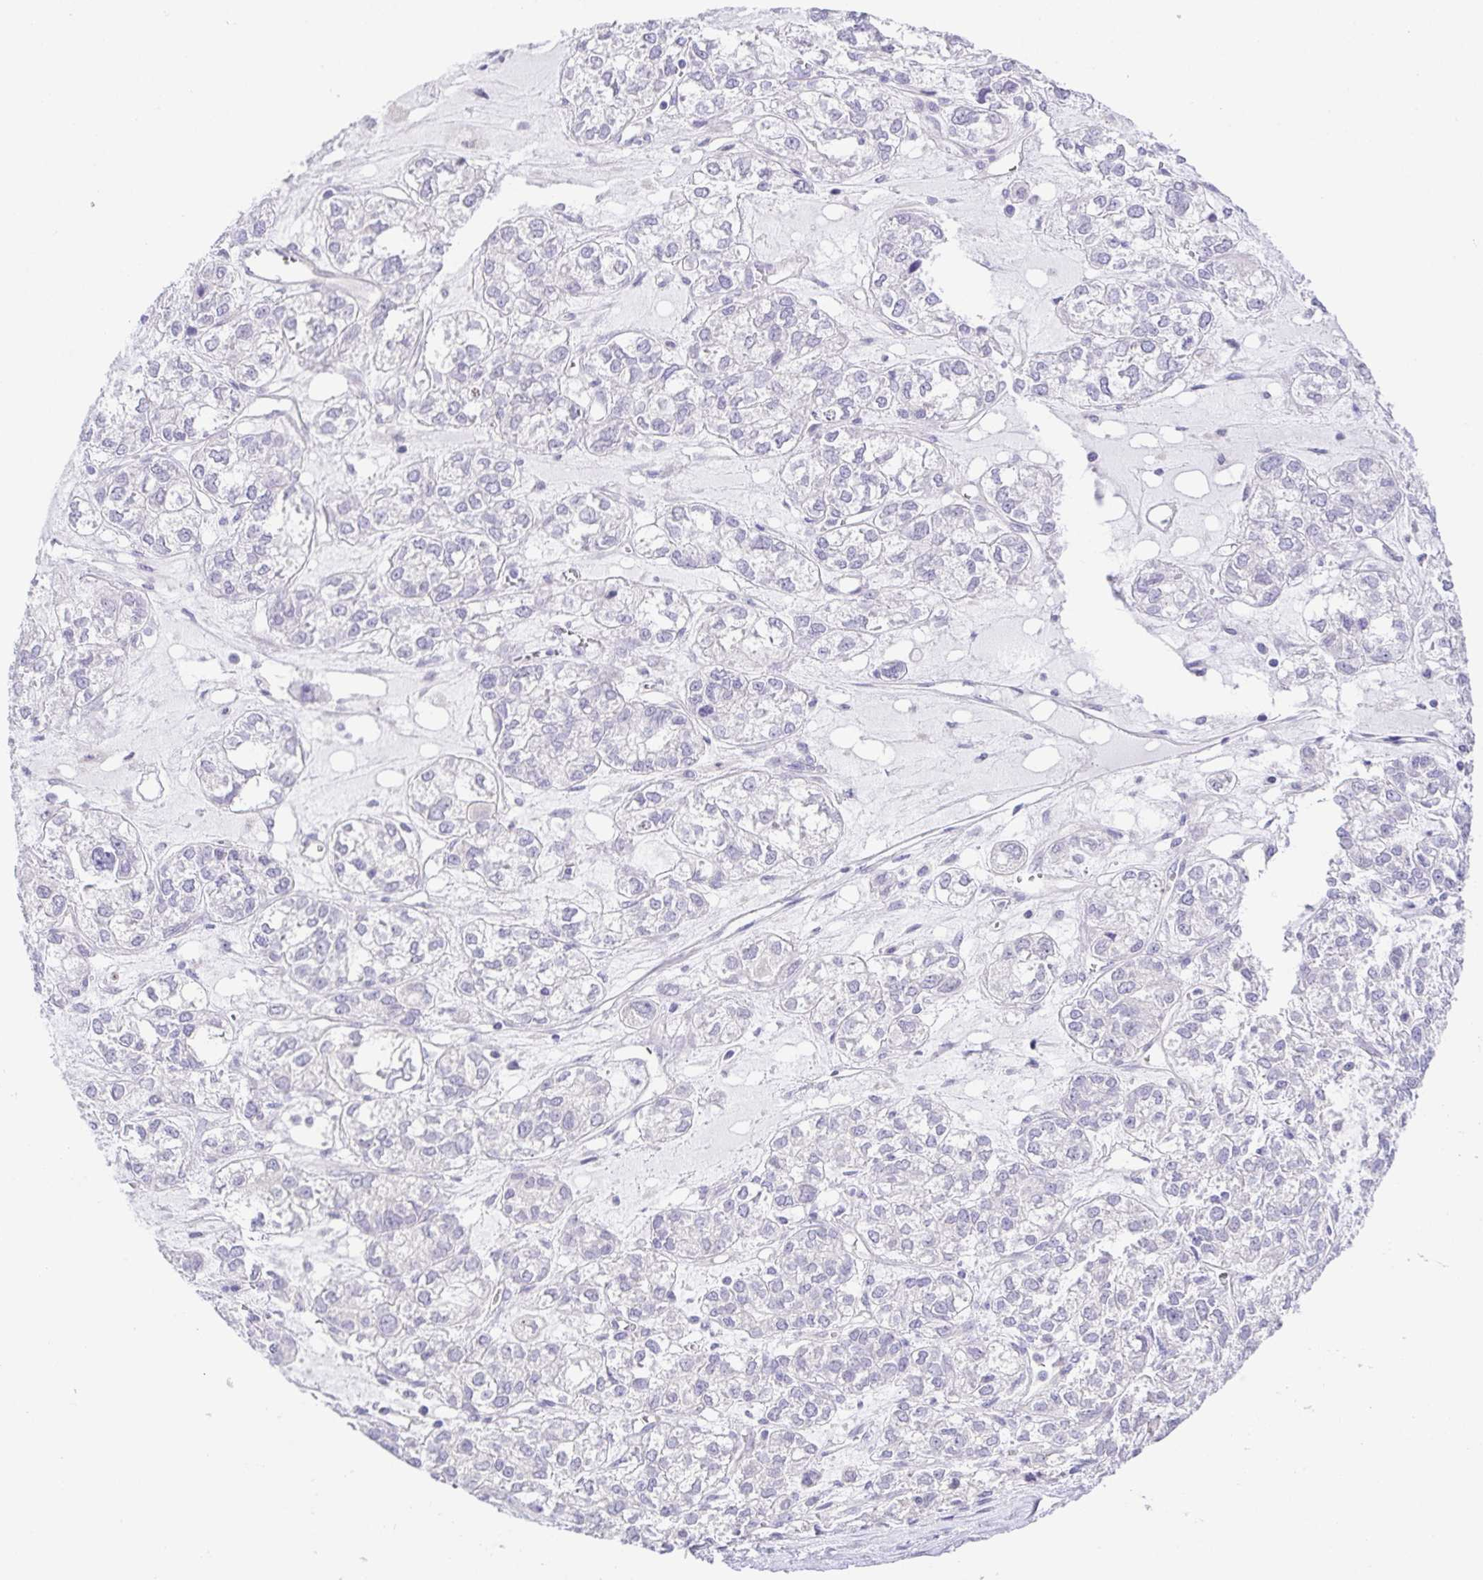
{"staining": {"intensity": "negative", "quantity": "none", "location": "none"}, "tissue": "ovarian cancer", "cell_type": "Tumor cells", "image_type": "cancer", "snomed": [{"axis": "morphology", "description": "Carcinoma, endometroid"}, {"axis": "topography", "description": "Ovary"}], "caption": "Immunohistochemistry (IHC) photomicrograph of neoplastic tissue: ovarian endometroid carcinoma stained with DAB demonstrates no significant protein expression in tumor cells. The staining was performed using DAB to visualize the protein expression in brown, while the nuclei were stained in blue with hematoxylin (Magnification: 20x).", "gene": "KRTDAP", "patient": {"sex": "female", "age": 64}}